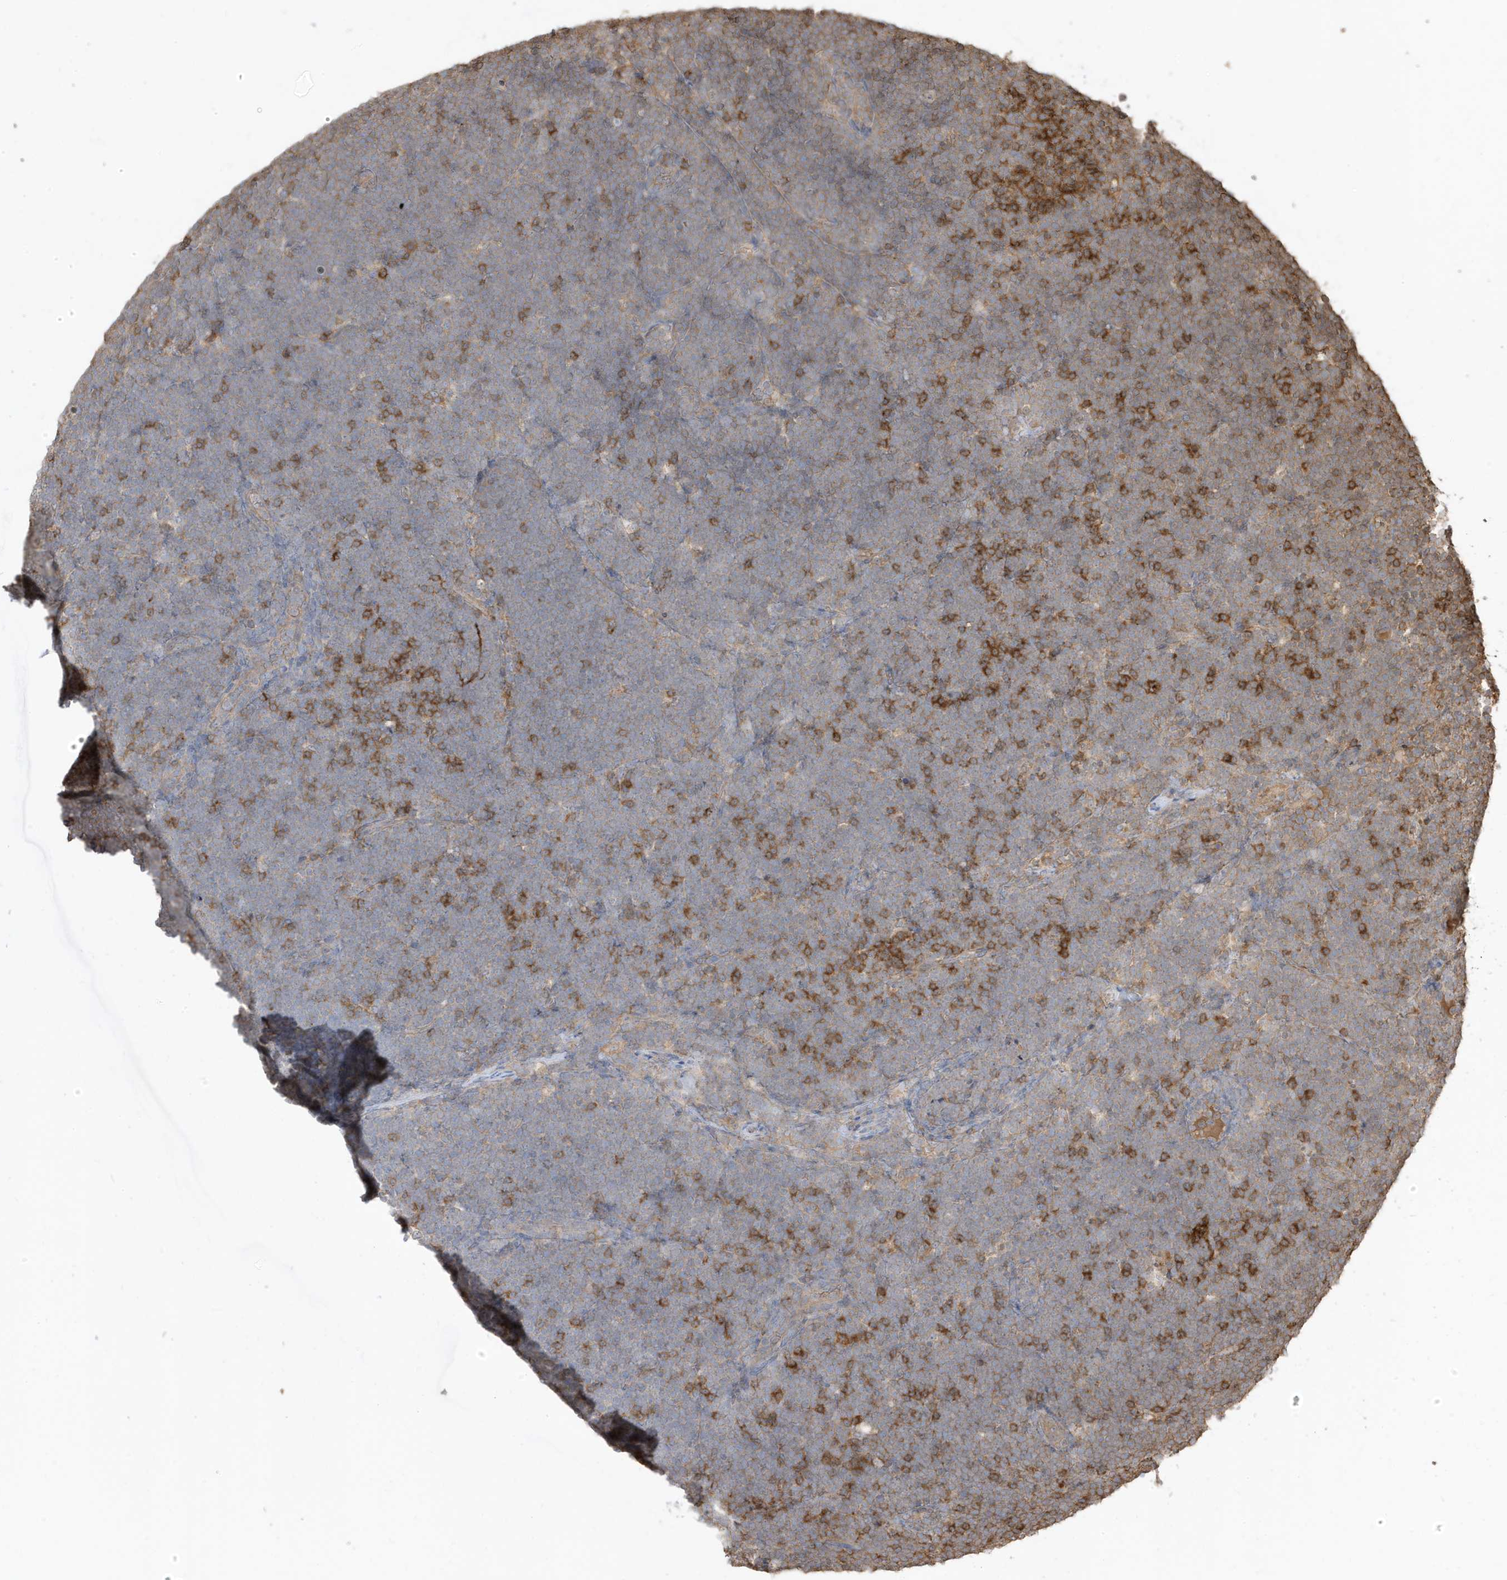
{"staining": {"intensity": "negative", "quantity": "none", "location": "none"}, "tissue": "lymphoma", "cell_type": "Tumor cells", "image_type": "cancer", "snomed": [{"axis": "morphology", "description": "Malignant lymphoma, non-Hodgkin's type, High grade"}, {"axis": "topography", "description": "Lymph node"}], "caption": "DAB immunohistochemical staining of human malignant lymphoma, non-Hodgkin's type (high-grade) demonstrates no significant expression in tumor cells.", "gene": "ZBTB8A", "patient": {"sex": "male", "age": 13}}